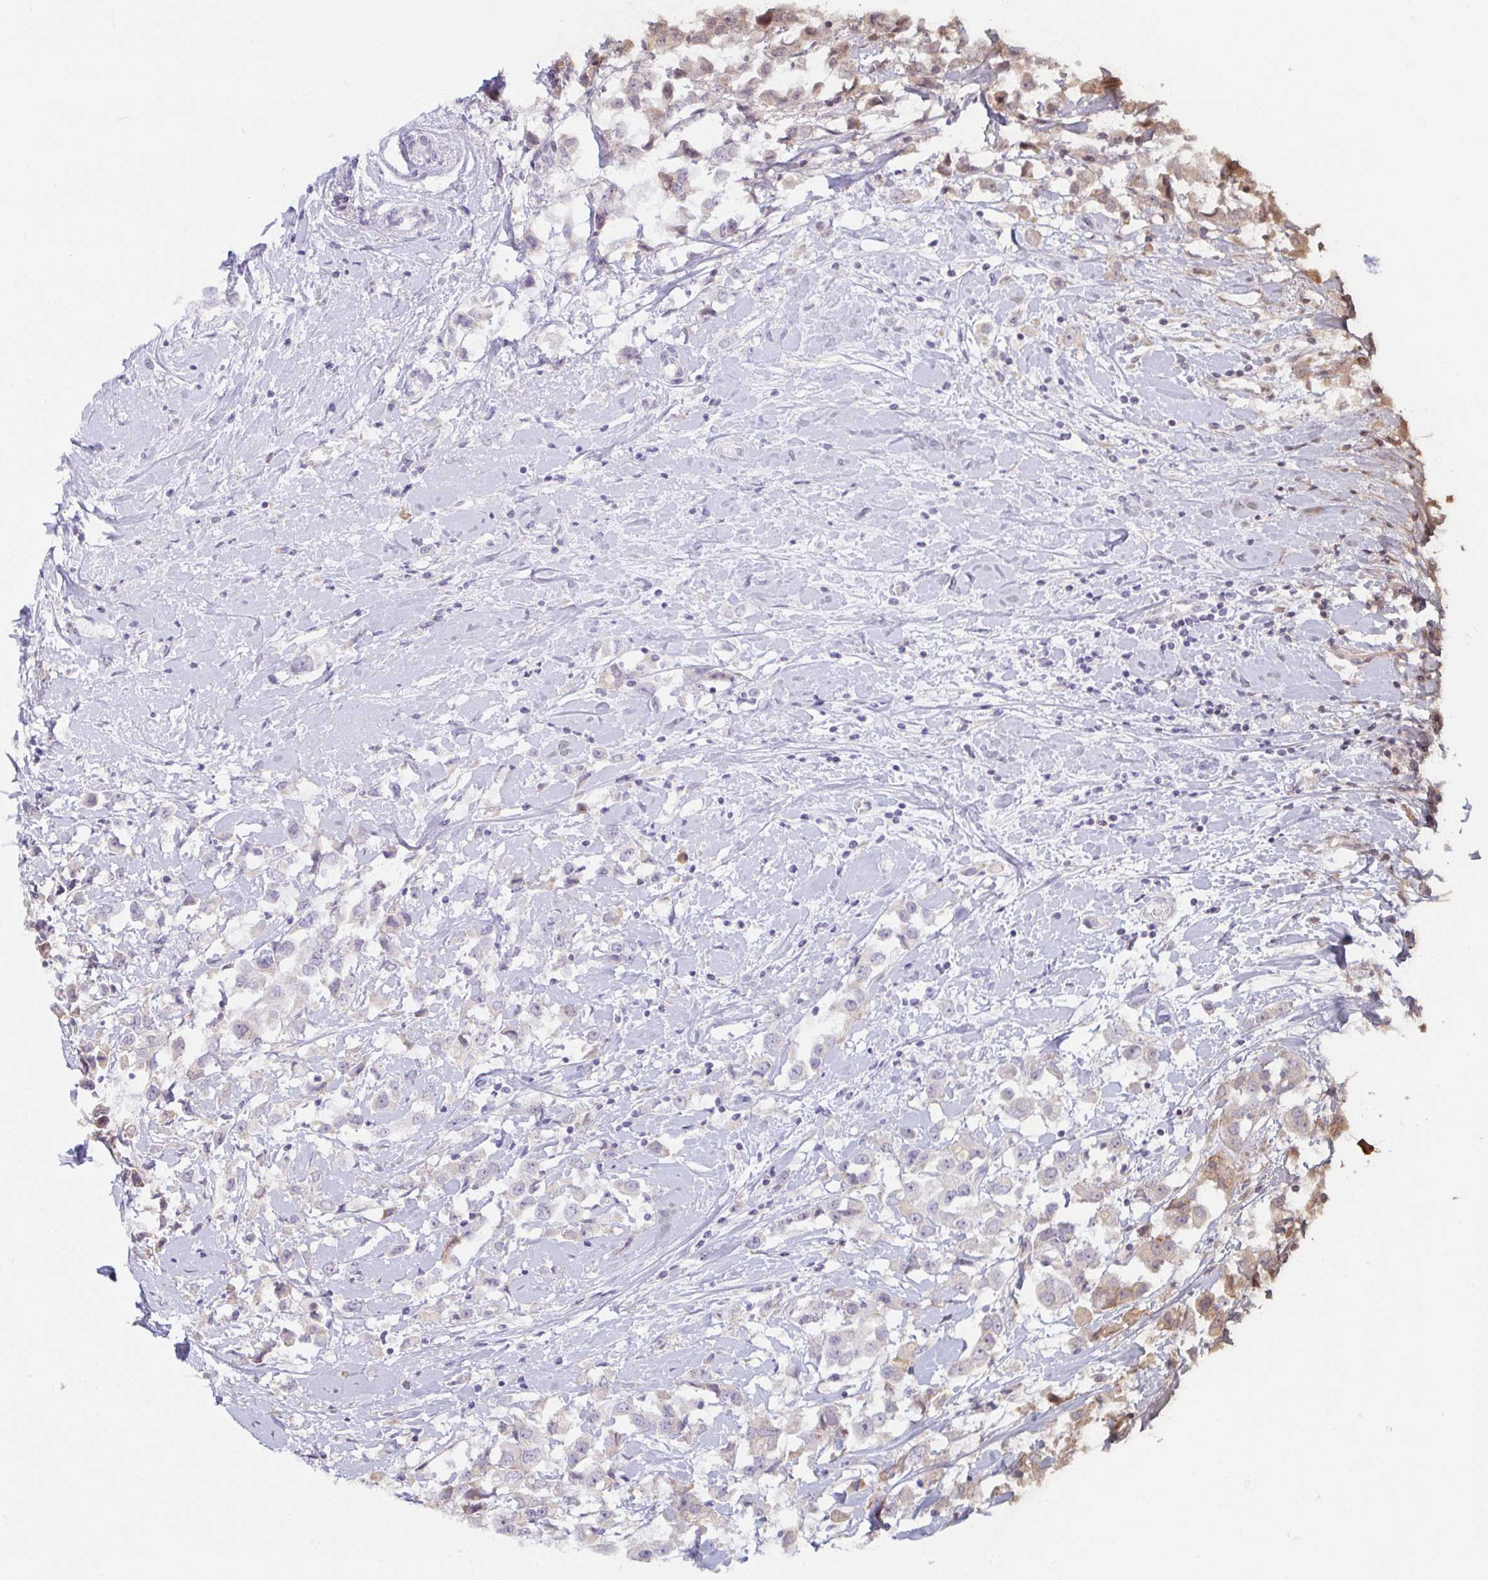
{"staining": {"intensity": "negative", "quantity": "none", "location": "none"}, "tissue": "breast cancer", "cell_type": "Tumor cells", "image_type": "cancer", "snomed": [{"axis": "morphology", "description": "Duct carcinoma"}, {"axis": "topography", "description": "Breast"}], "caption": "There is no significant staining in tumor cells of breast invasive ductal carcinoma. (Stains: DAB (3,3'-diaminobenzidine) immunohistochemistry with hematoxylin counter stain, Microscopy: brightfield microscopy at high magnification).", "gene": "DDN", "patient": {"sex": "female", "age": 61}}